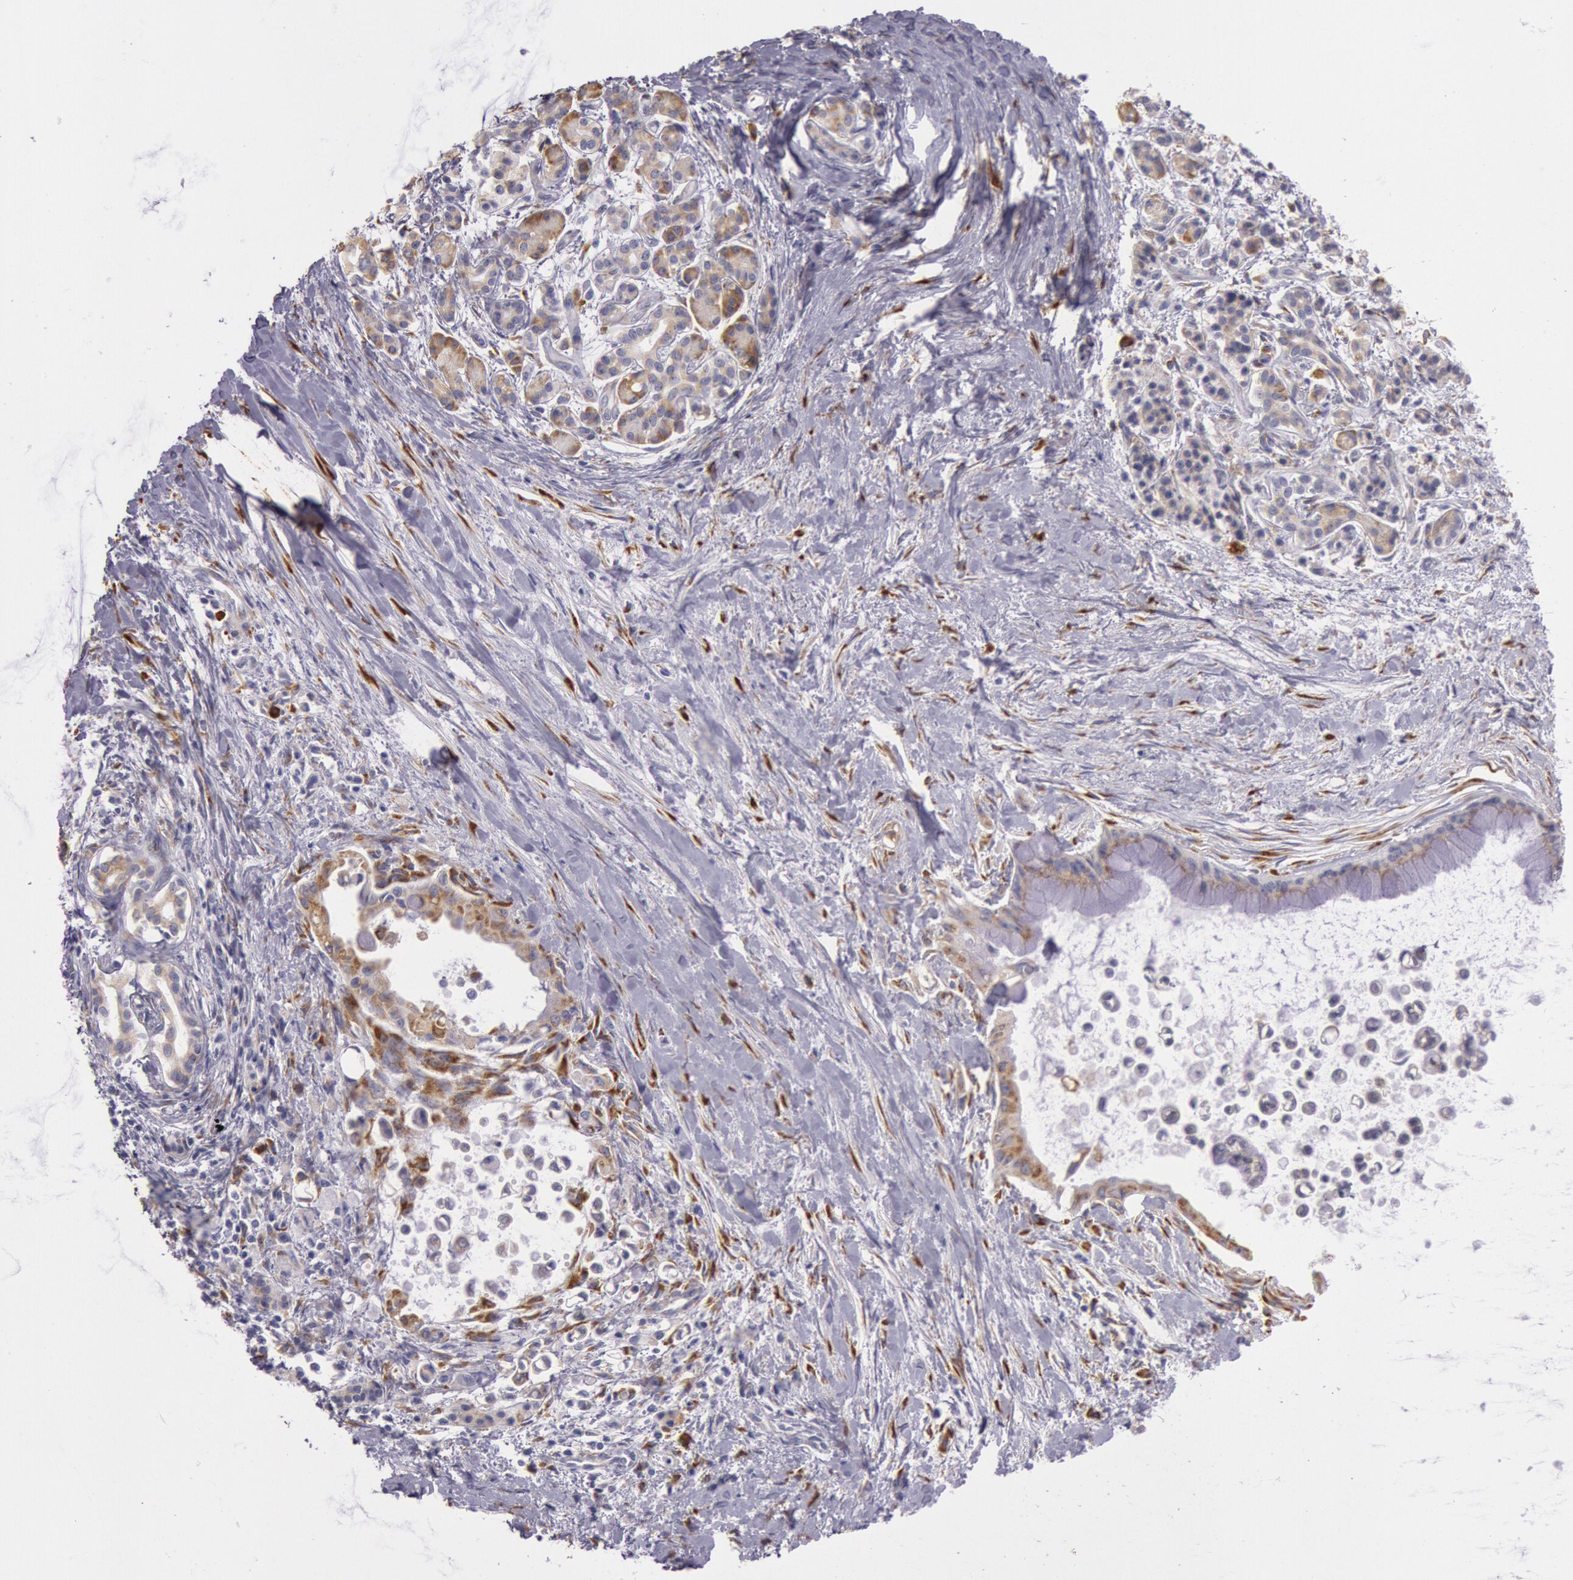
{"staining": {"intensity": "weak", "quantity": "25%-75%", "location": "nuclear"}, "tissue": "pancreatic cancer", "cell_type": "Tumor cells", "image_type": "cancer", "snomed": [{"axis": "morphology", "description": "Adenocarcinoma, NOS"}, {"axis": "topography", "description": "Pancreas"}], "caption": "Approximately 25%-75% of tumor cells in pancreatic cancer (adenocarcinoma) show weak nuclear protein positivity as visualized by brown immunohistochemical staining.", "gene": "CIDEB", "patient": {"sex": "male", "age": 59}}